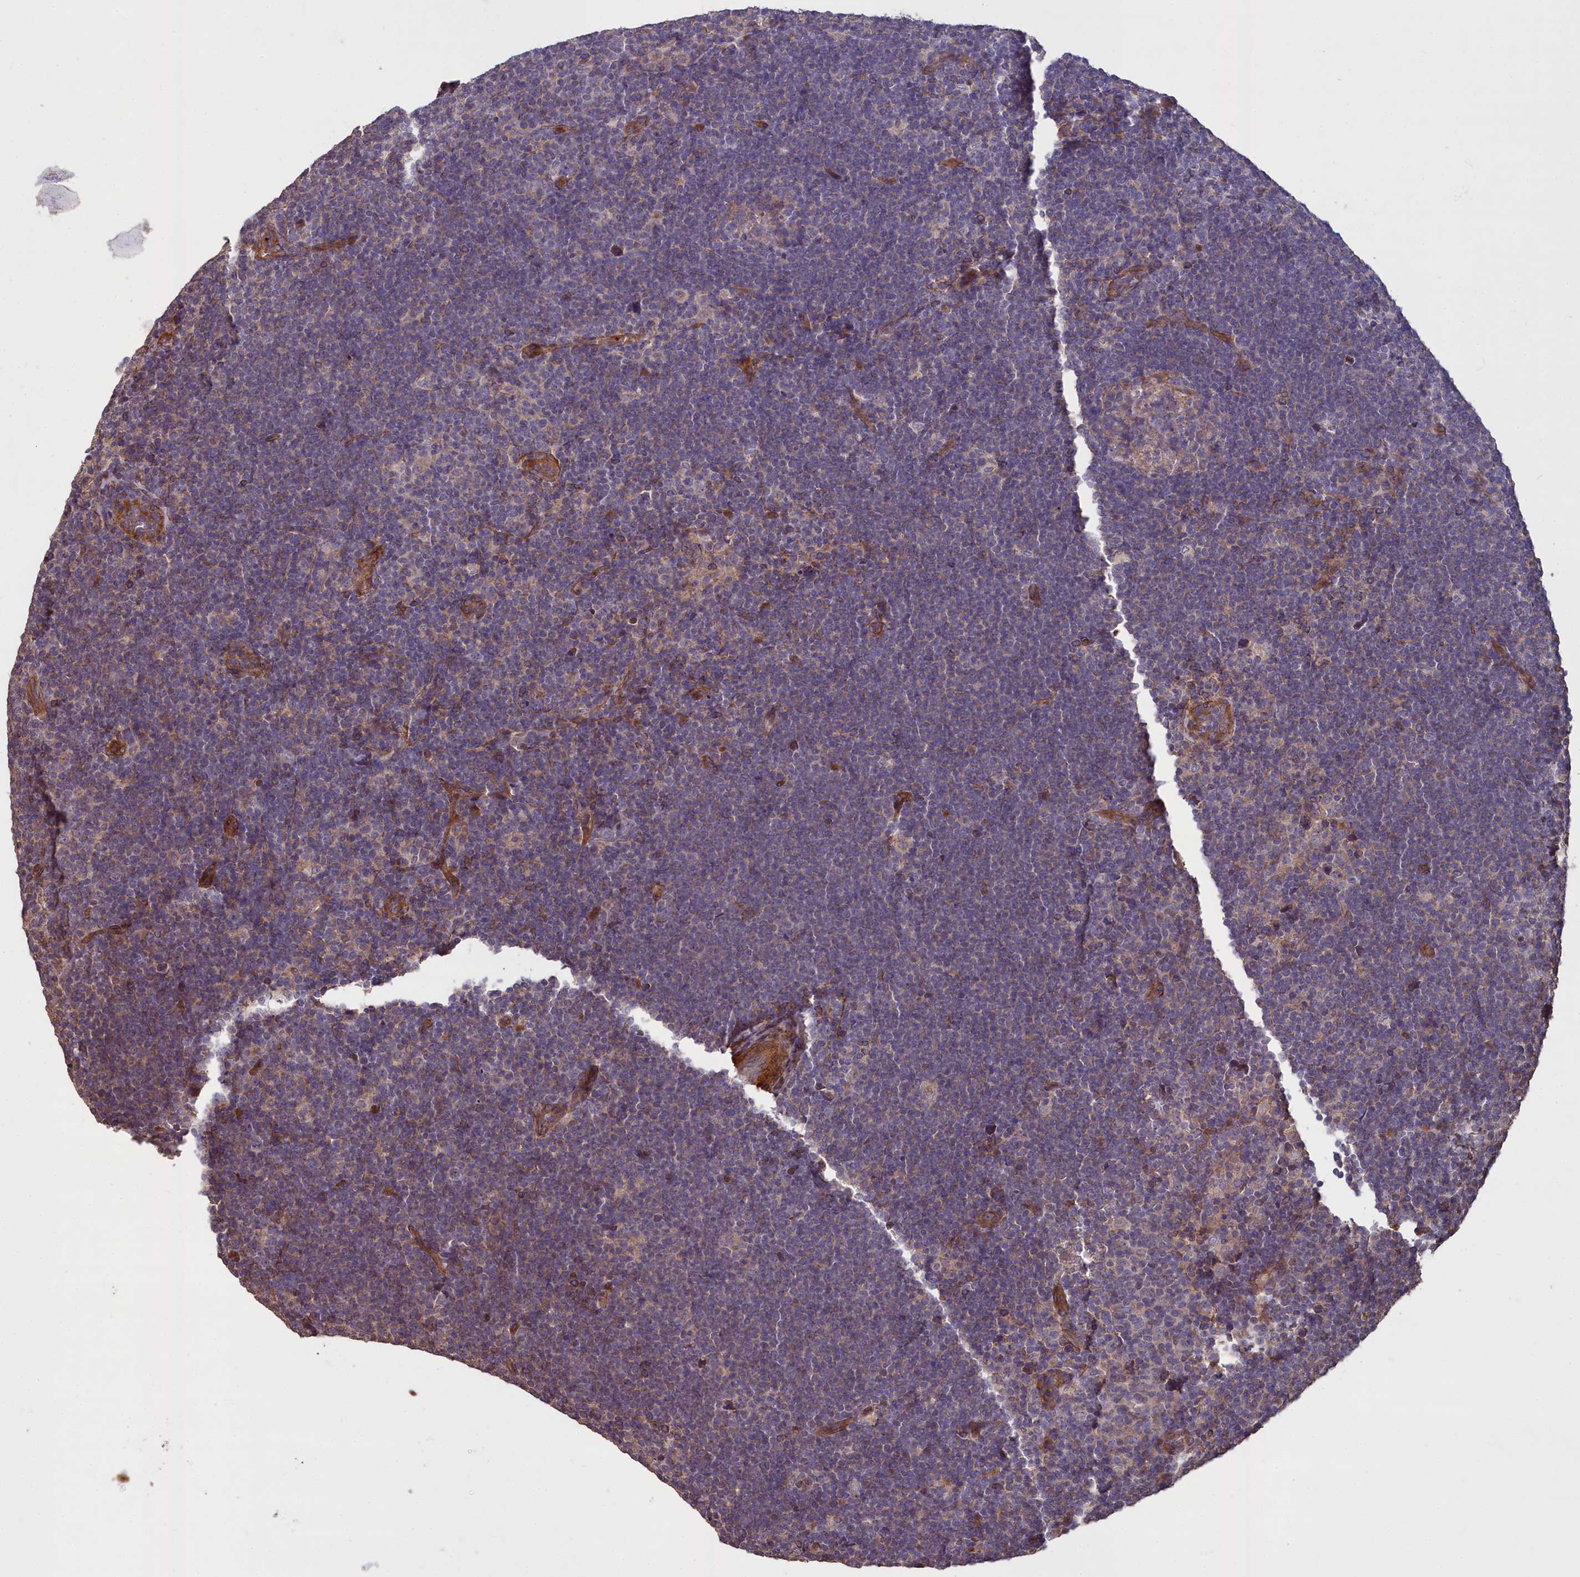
{"staining": {"intensity": "moderate", "quantity": "<25%", "location": "cytoplasmic/membranous"}, "tissue": "lymphoma", "cell_type": "Tumor cells", "image_type": "cancer", "snomed": [{"axis": "morphology", "description": "Hodgkin's disease, NOS"}, {"axis": "topography", "description": "Lymph node"}], "caption": "Hodgkin's disease stained for a protein displays moderate cytoplasmic/membranous positivity in tumor cells. (brown staining indicates protein expression, while blue staining denotes nuclei).", "gene": "ATP6V0A2", "patient": {"sex": "female", "age": 57}}